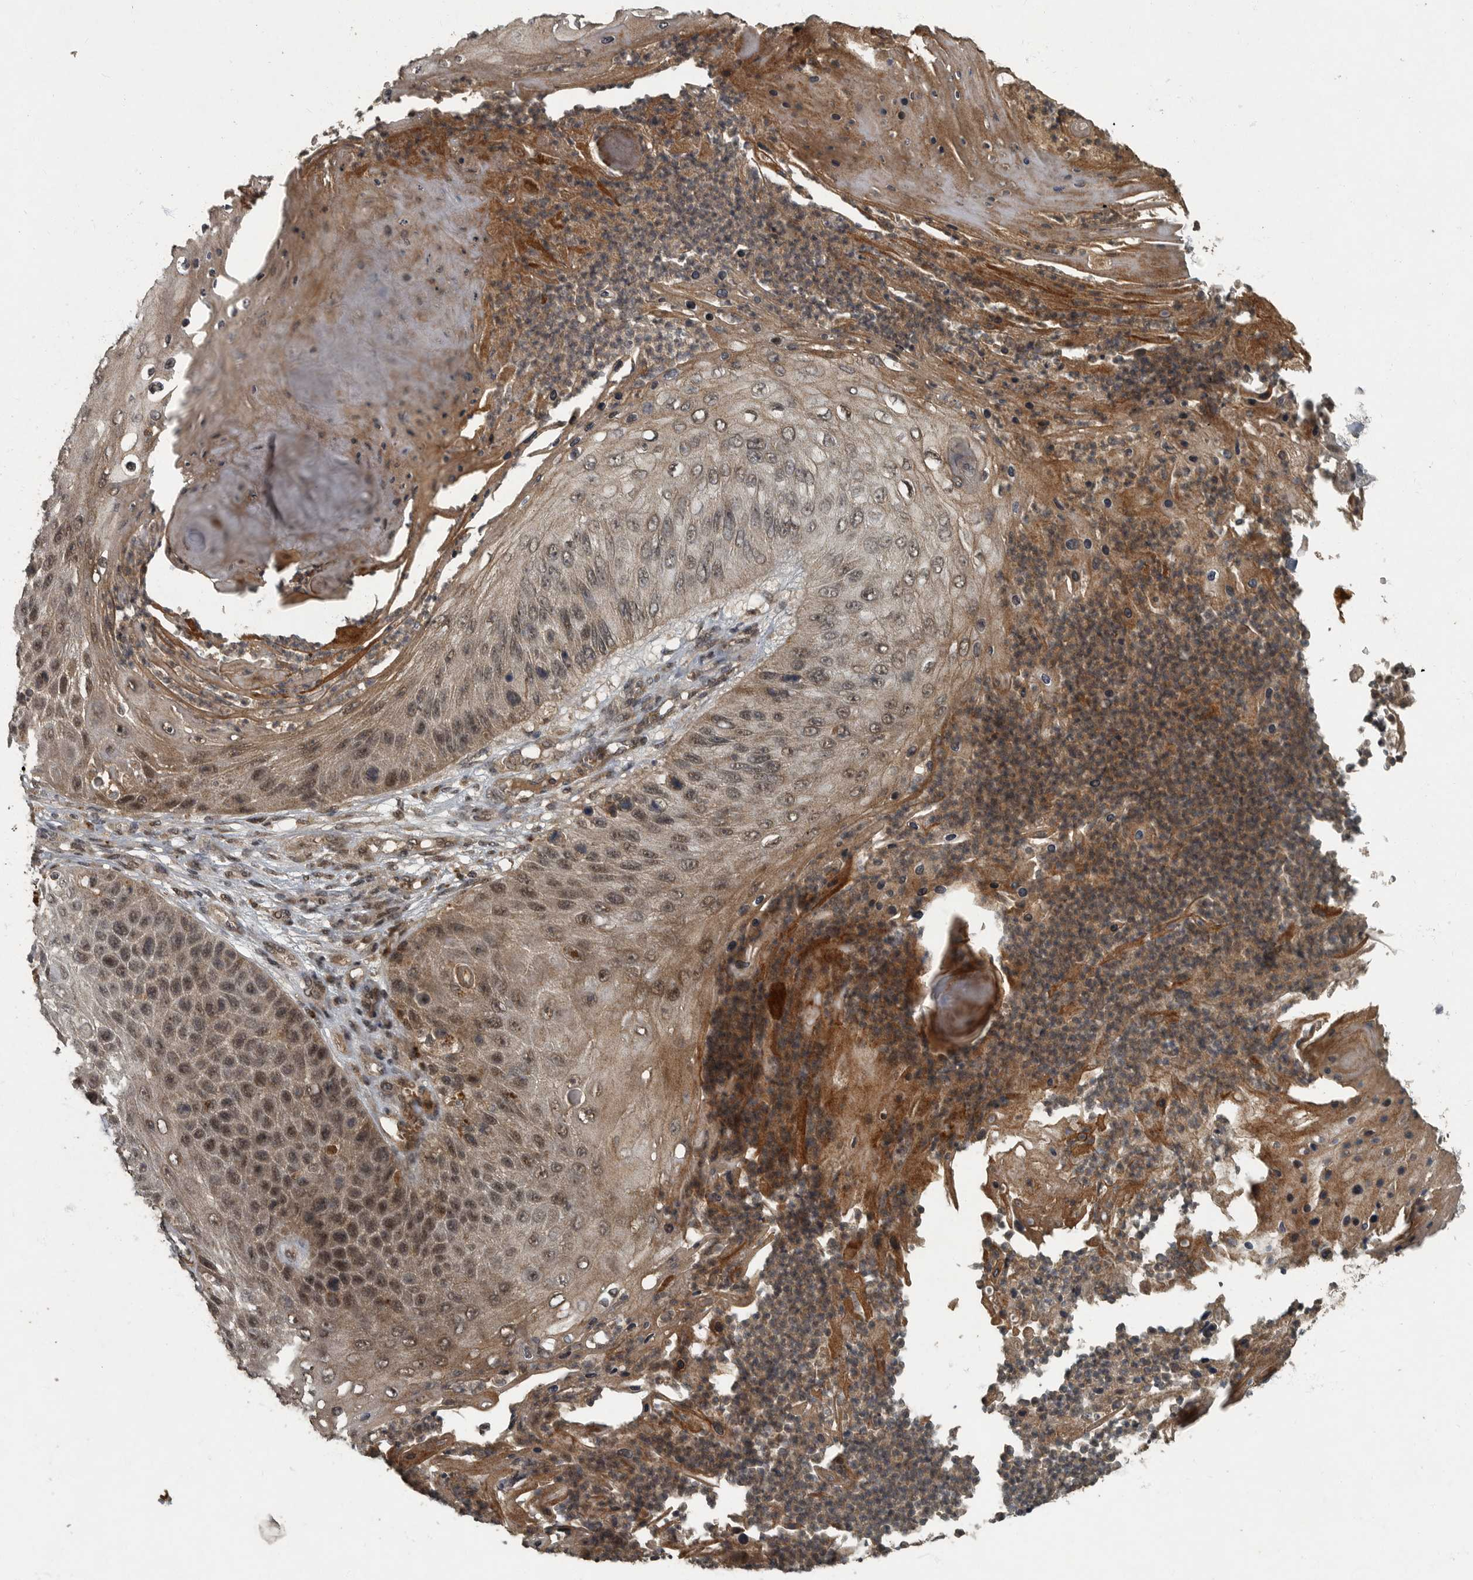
{"staining": {"intensity": "moderate", "quantity": "<25%", "location": "nuclear"}, "tissue": "skin cancer", "cell_type": "Tumor cells", "image_type": "cancer", "snomed": [{"axis": "morphology", "description": "Squamous cell carcinoma, NOS"}, {"axis": "topography", "description": "Skin"}], "caption": "Immunohistochemical staining of skin squamous cell carcinoma reveals moderate nuclear protein positivity in about <25% of tumor cells.", "gene": "FOXO1", "patient": {"sex": "female", "age": 88}}